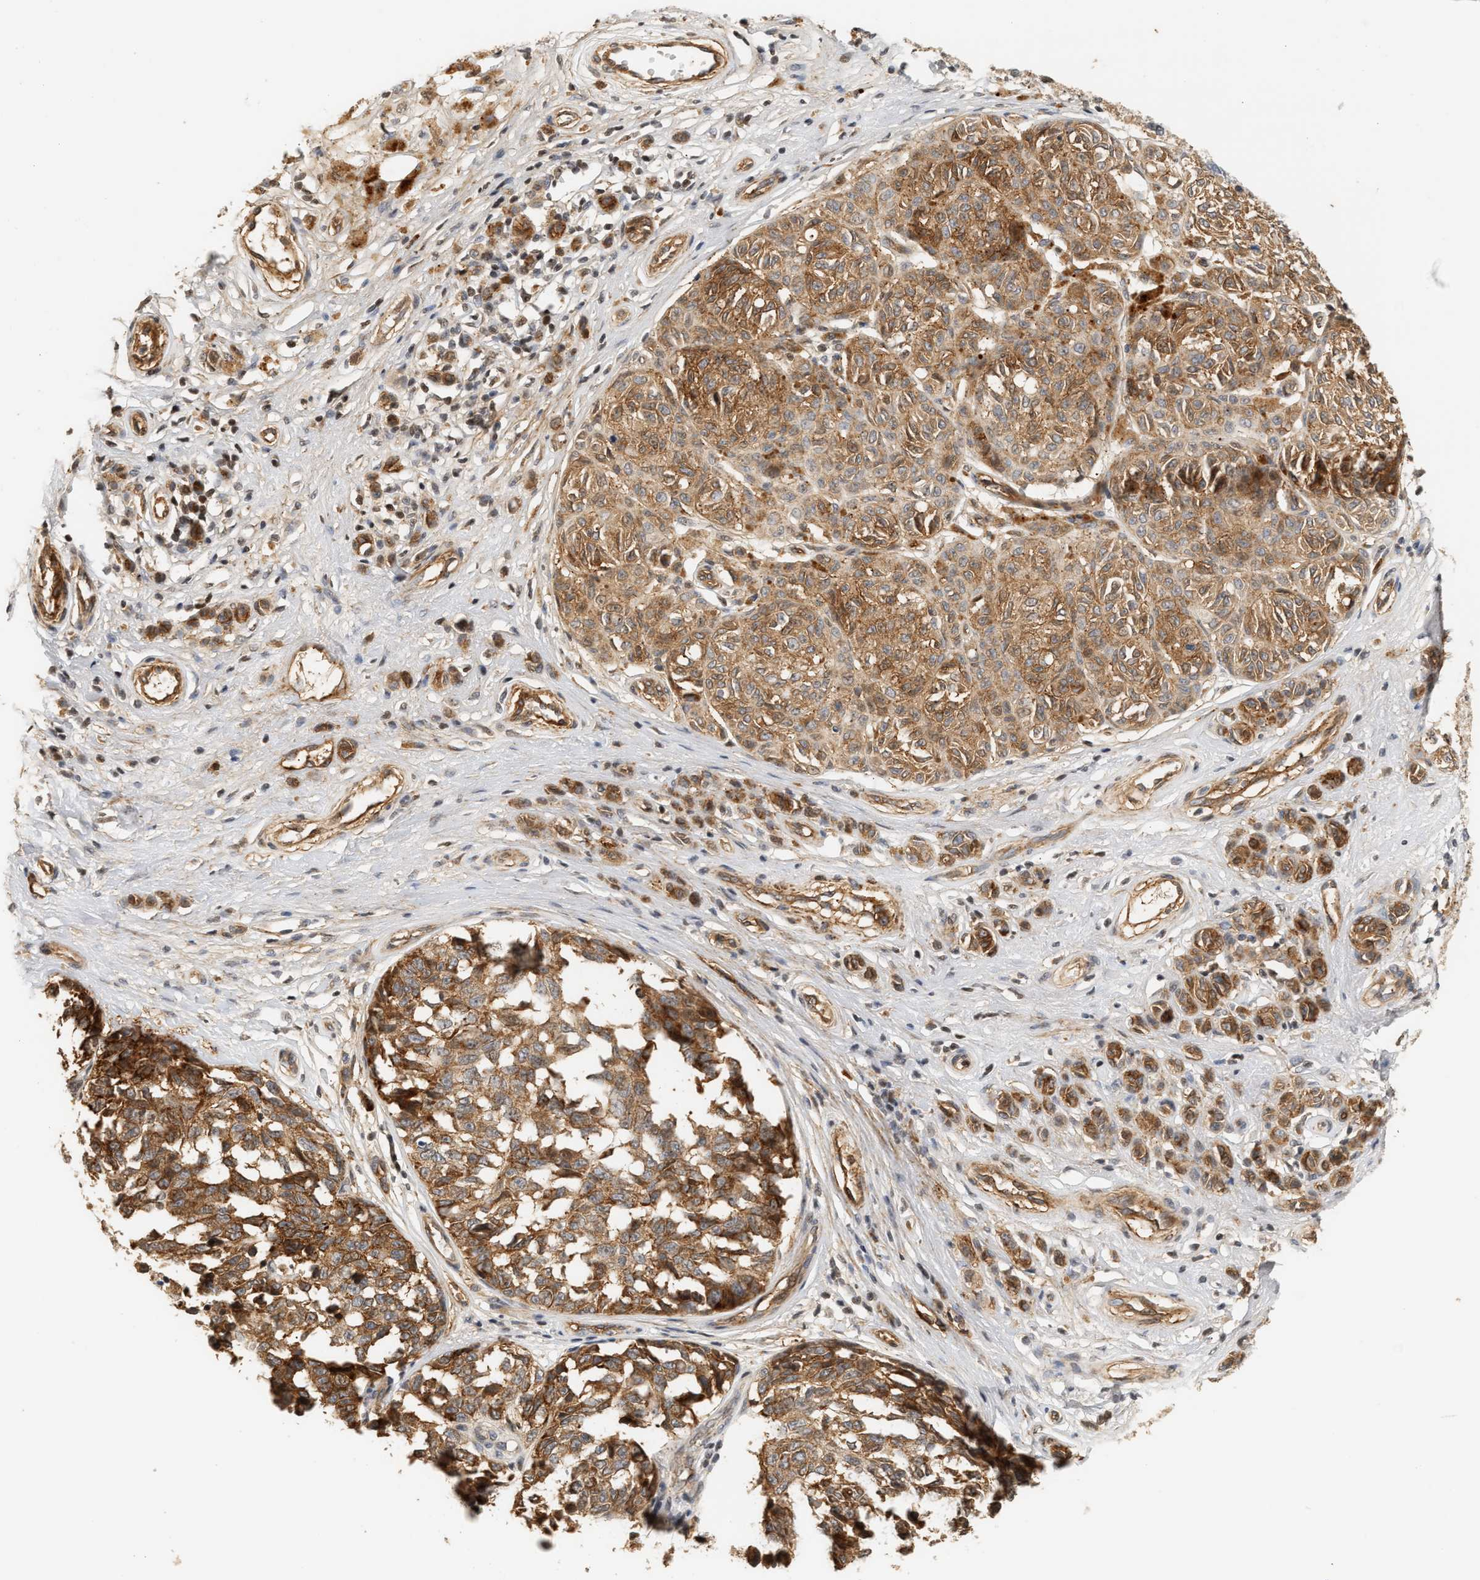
{"staining": {"intensity": "strong", "quantity": ">75%", "location": "cytoplasmic/membranous"}, "tissue": "melanoma", "cell_type": "Tumor cells", "image_type": "cancer", "snomed": [{"axis": "morphology", "description": "Malignant melanoma, NOS"}, {"axis": "topography", "description": "Skin"}], "caption": "Immunohistochemistry (IHC) of melanoma reveals high levels of strong cytoplasmic/membranous positivity in approximately >75% of tumor cells.", "gene": "PLXND1", "patient": {"sex": "female", "age": 64}}